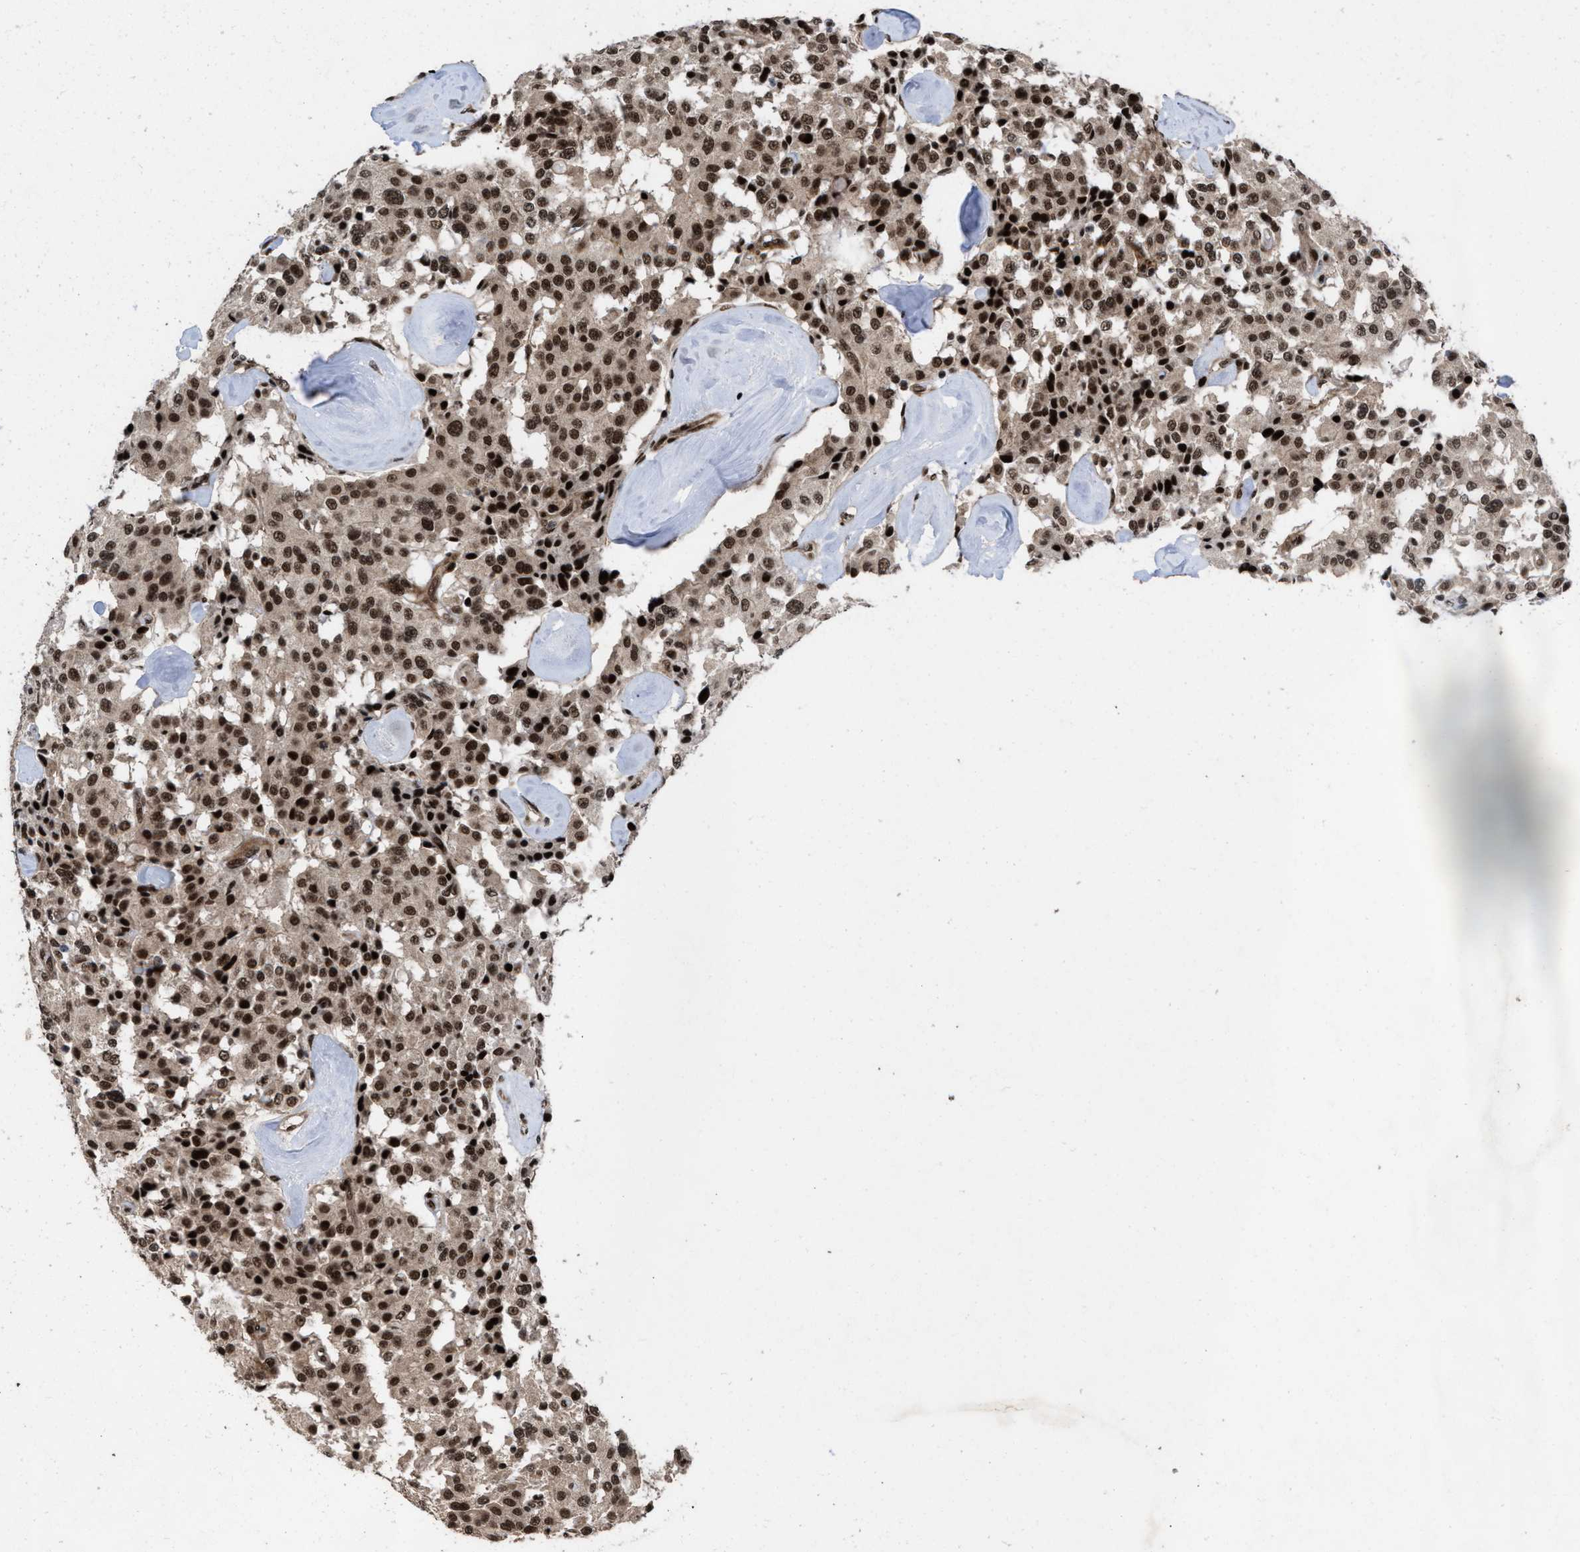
{"staining": {"intensity": "strong", "quantity": ">75%", "location": "nuclear"}, "tissue": "carcinoid", "cell_type": "Tumor cells", "image_type": "cancer", "snomed": [{"axis": "morphology", "description": "Carcinoid, malignant, NOS"}, {"axis": "topography", "description": "Lung"}], "caption": "Carcinoid stained for a protein exhibits strong nuclear positivity in tumor cells.", "gene": "WIZ", "patient": {"sex": "male", "age": 30}}